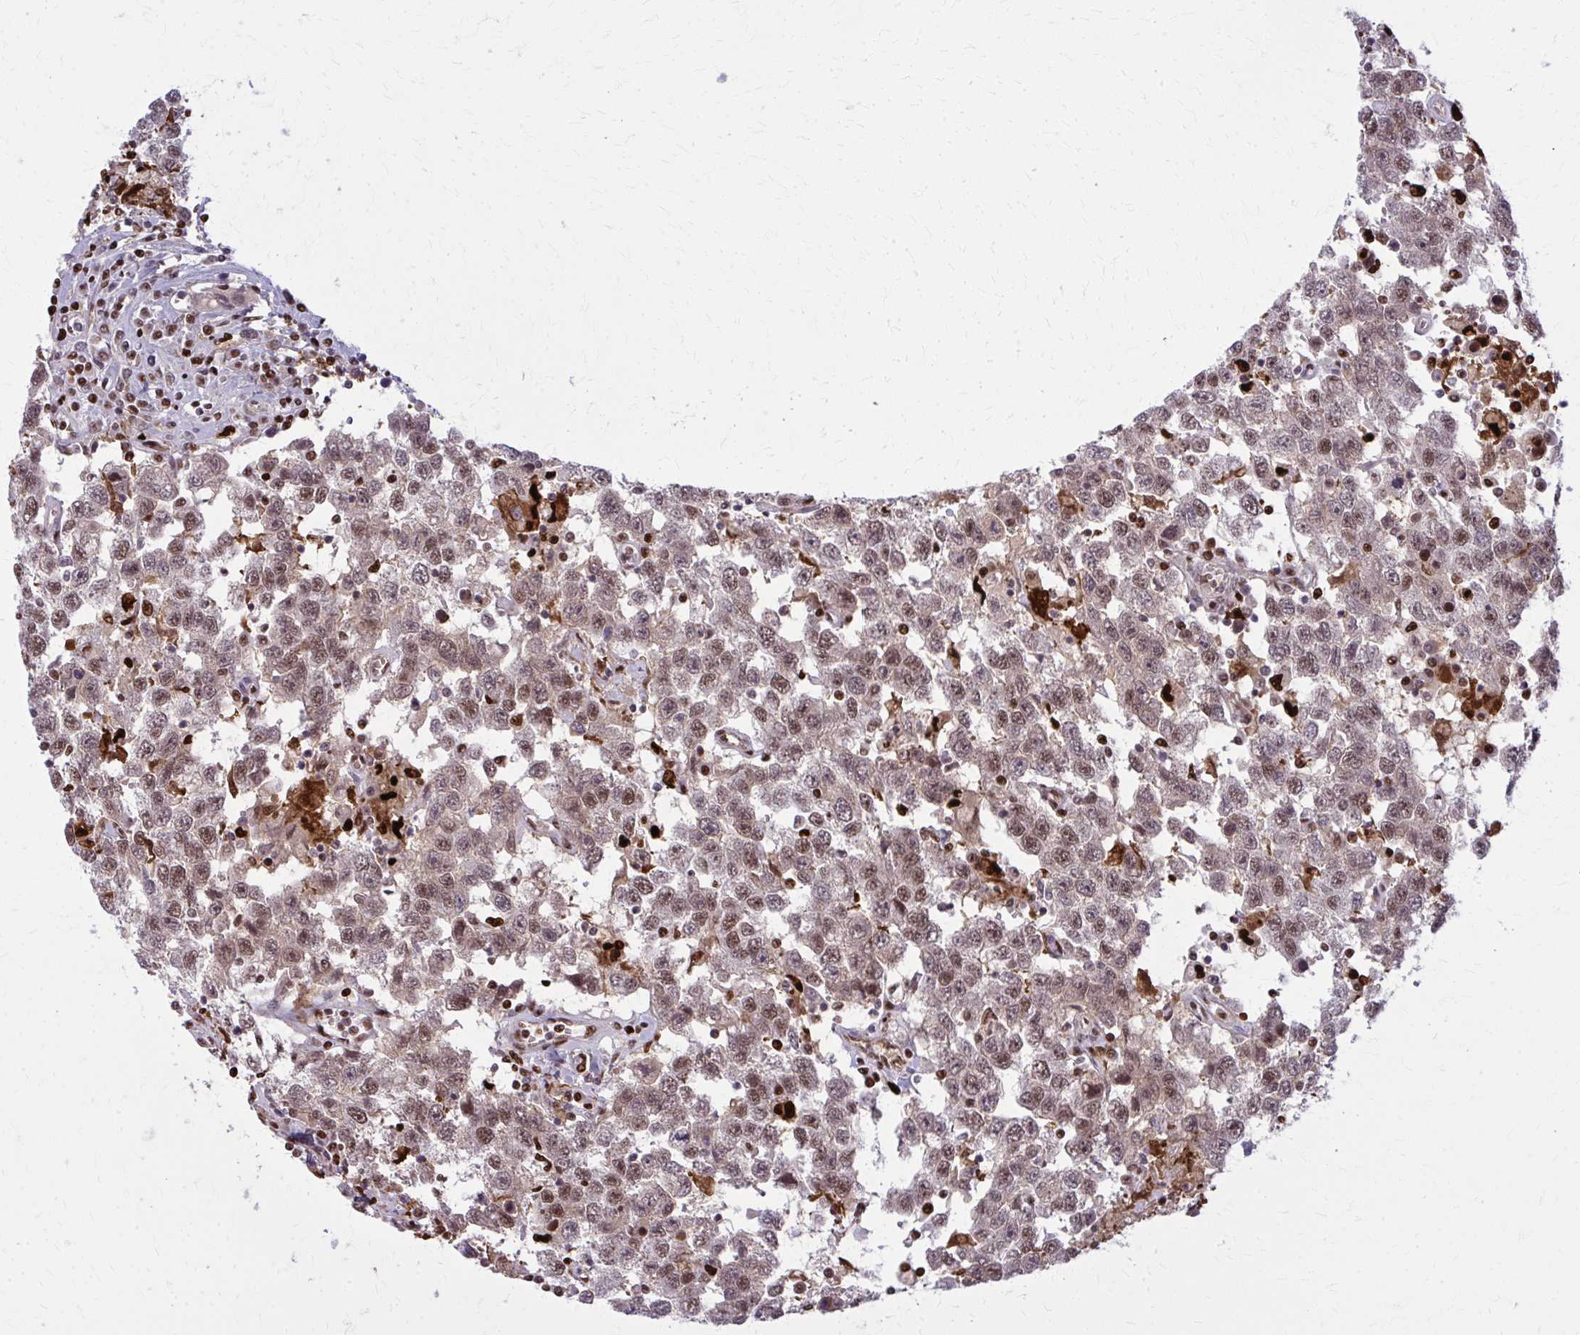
{"staining": {"intensity": "moderate", "quantity": ">75%", "location": "nuclear"}, "tissue": "testis cancer", "cell_type": "Tumor cells", "image_type": "cancer", "snomed": [{"axis": "morphology", "description": "Seminoma, NOS"}, {"axis": "topography", "description": "Testis"}], "caption": "Protein staining of testis cancer (seminoma) tissue exhibits moderate nuclear positivity in about >75% of tumor cells.", "gene": "ZNF559", "patient": {"sex": "male", "age": 41}}